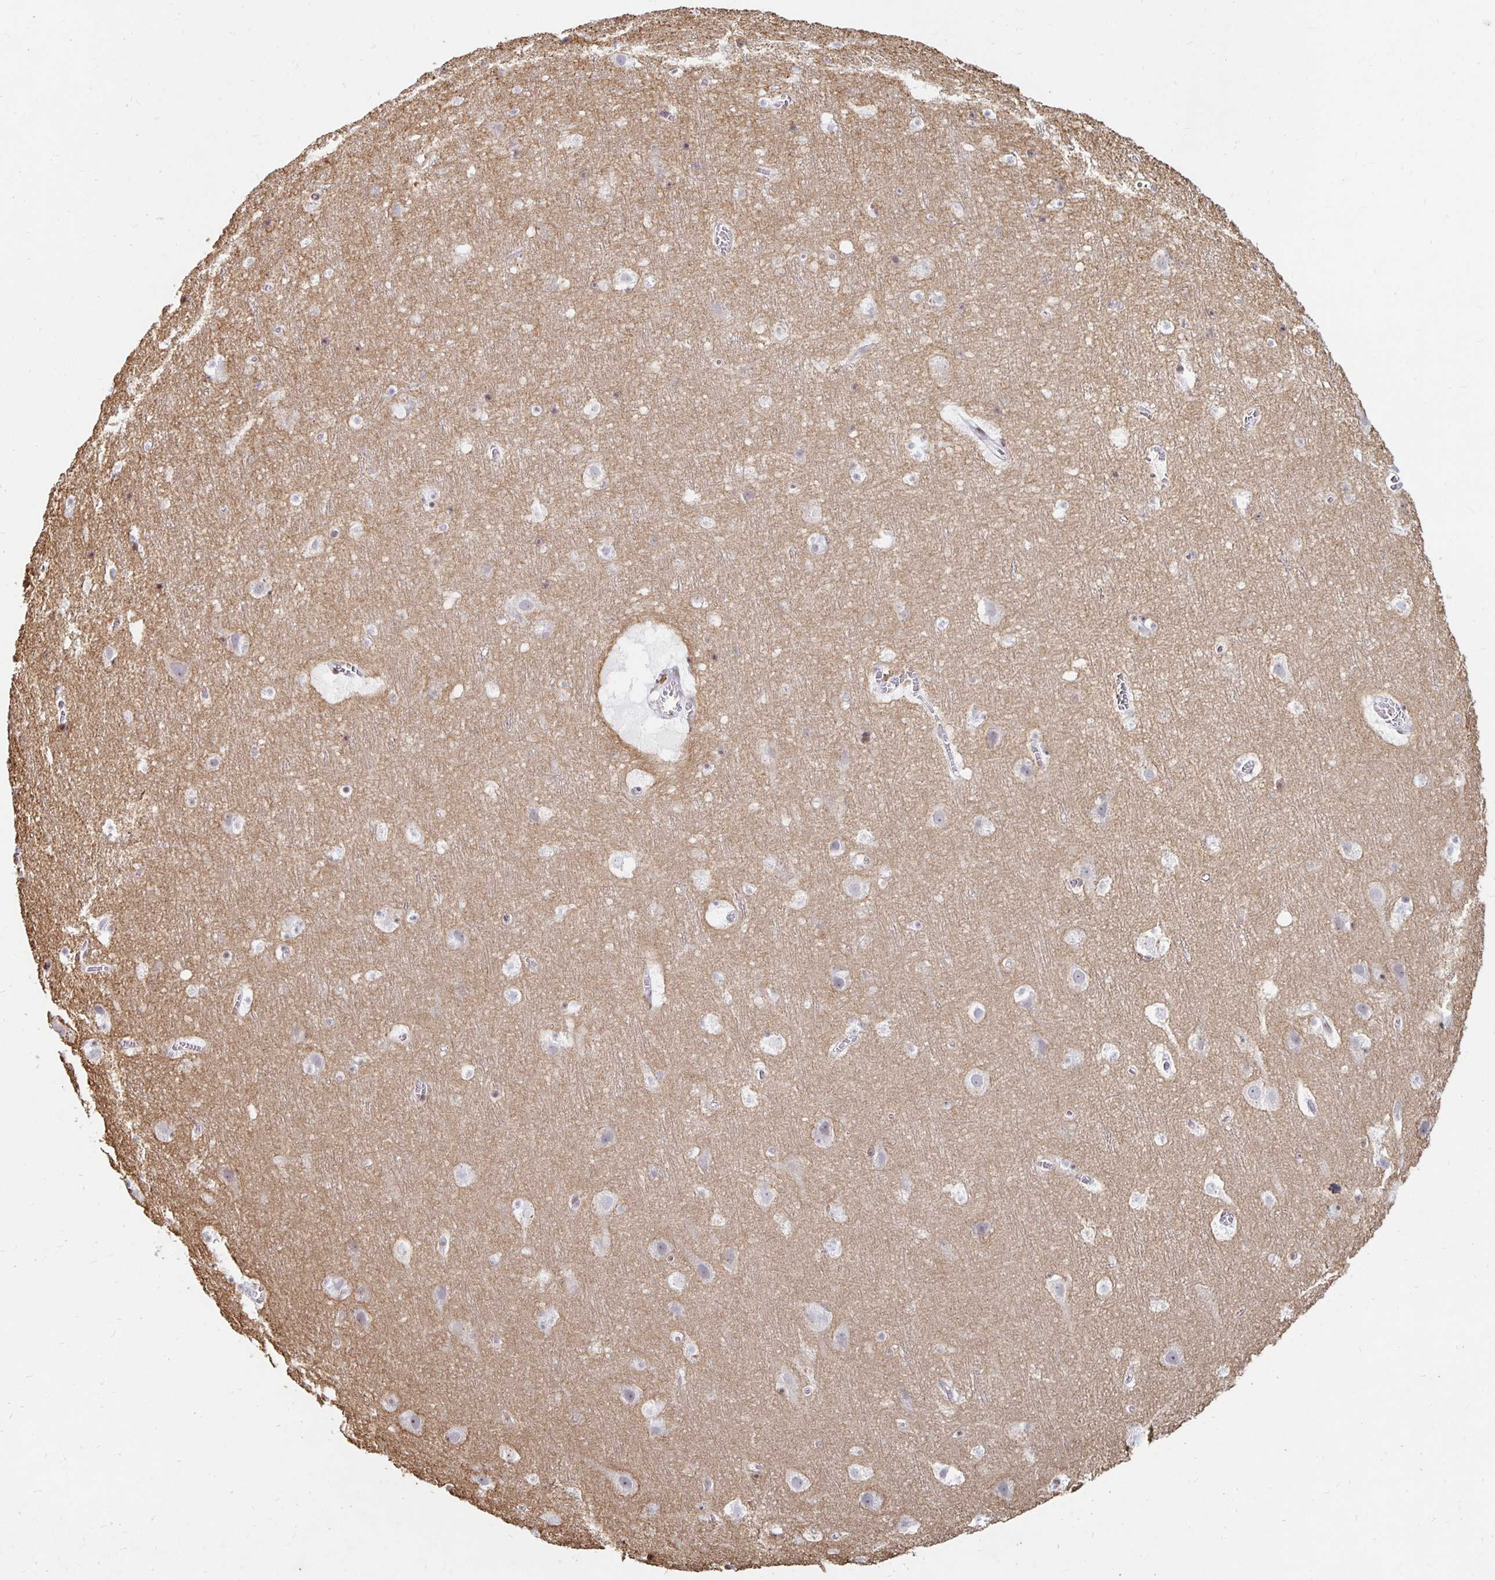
{"staining": {"intensity": "weak", "quantity": "25%-75%", "location": "cytoplasmic/membranous"}, "tissue": "cerebral cortex", "cell_type": "Endothelial cells", "image_type": "normal", "snomed": [{"axis": "morphology", "description": "Normal tissue, NOS"}, {"axis": "topography", "description": "Cerebral cortex"}], "caption": "Immunohistochemistry (DAB (3,3'-diaminobenzidine)) staining of benign cerebral cortex displays weak cytoplasmic/membranous protein staining in approximately 25%-75% of endothelial cells.", "gene": "KCNQ2", "patient": {"sex": "female", "age": 42}}